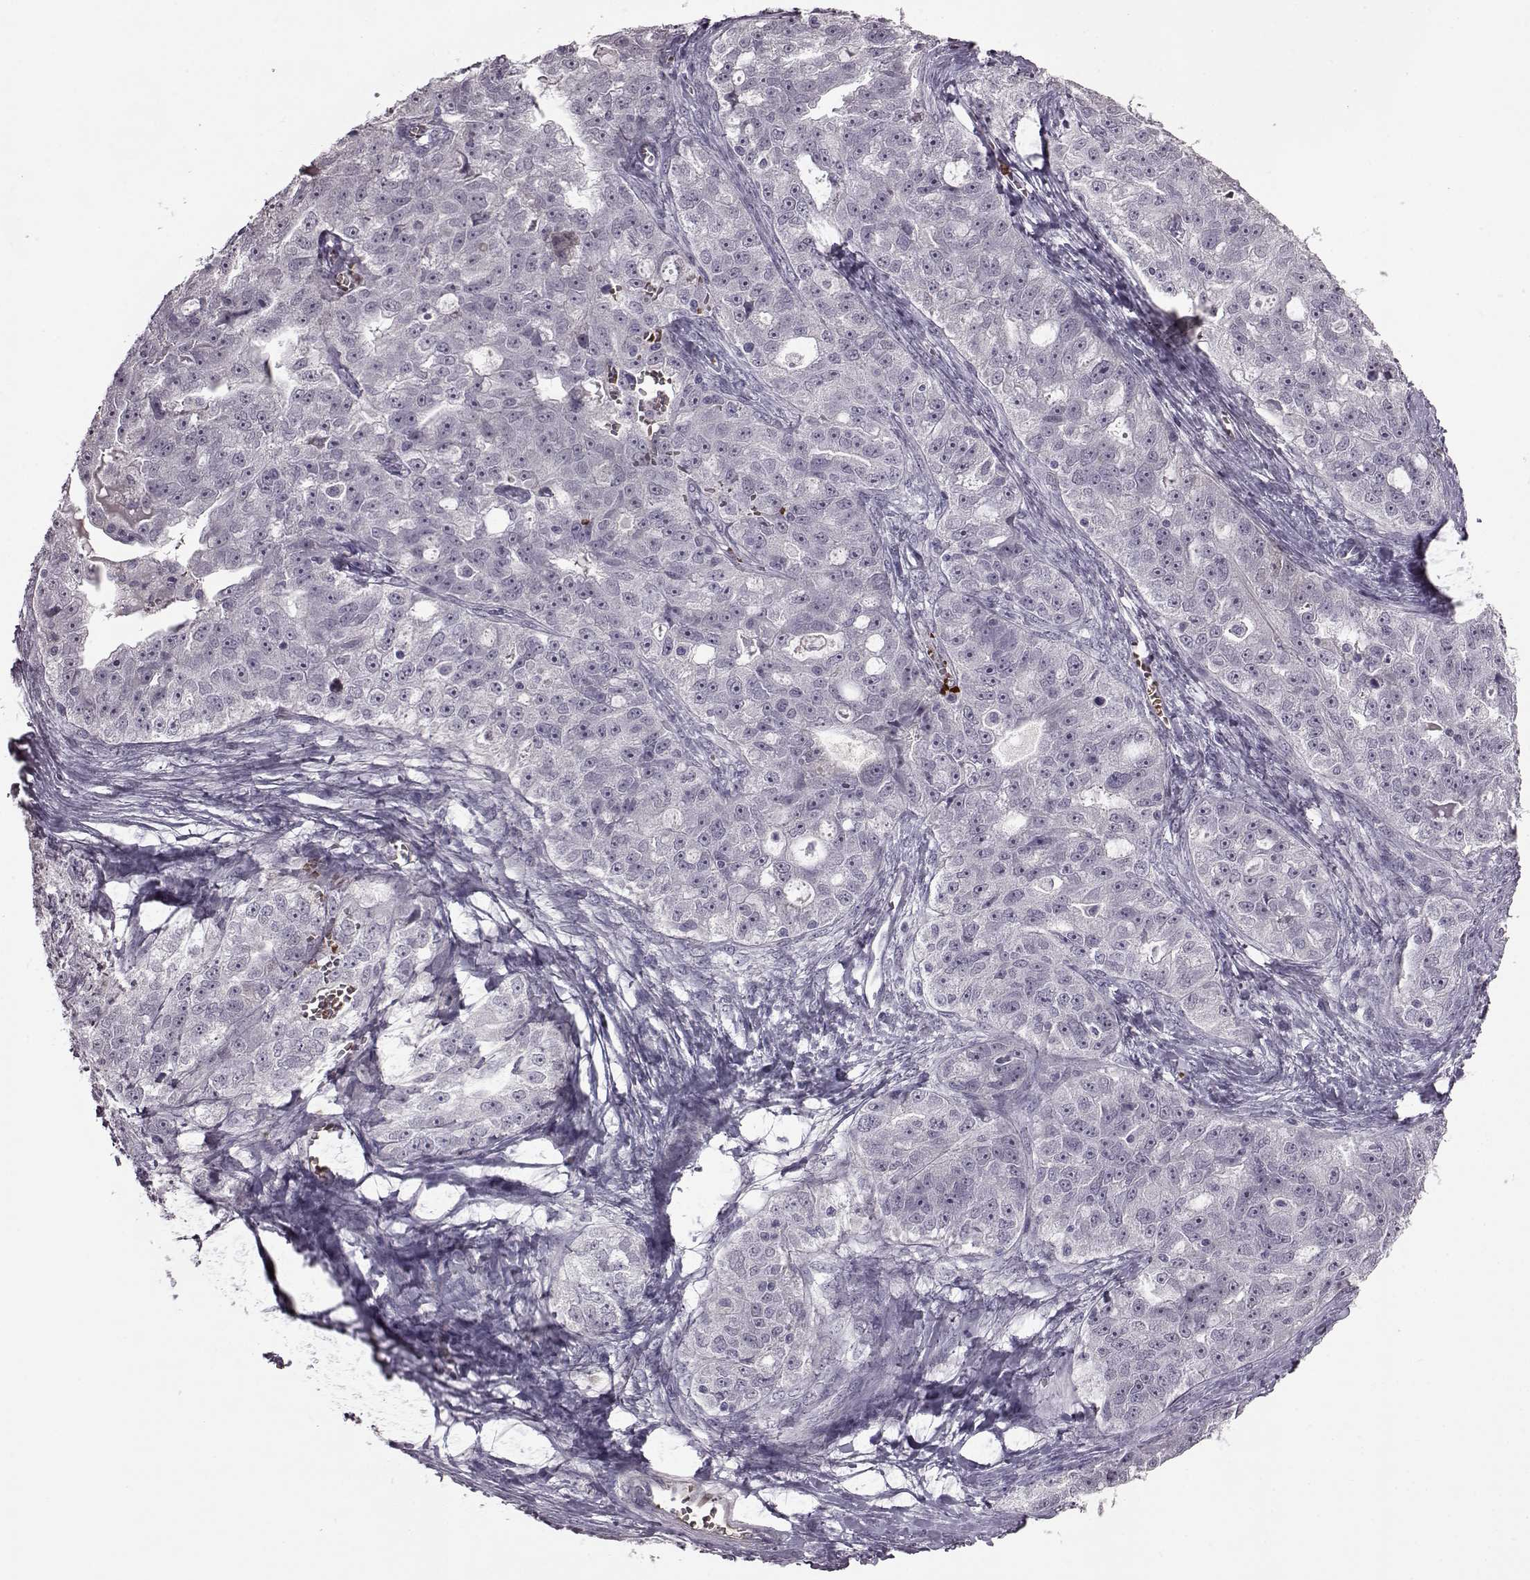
{"staining": {"intensity": "negative", "quantity": "none", "location": "none"}, "tissue": "ovarian cancer", "cell_type": "Tumor cells", "image_type": "cancer", "snomed": [{"axis": "morphology", "description": "Cystadenocarcinoma, serous, NOS"}, {"axis": "topography", "description": "Ovary"}], "caption": "This photomicrograph is of ovarian cancer (serous cystadenocarcinoma) stained with IHC to label a protein in brown with the nuclei are counter-stained blue. There is no positivity in tumor cells.", "gene": "PROP1", "patient": {"sex": "female", "age": 51}}